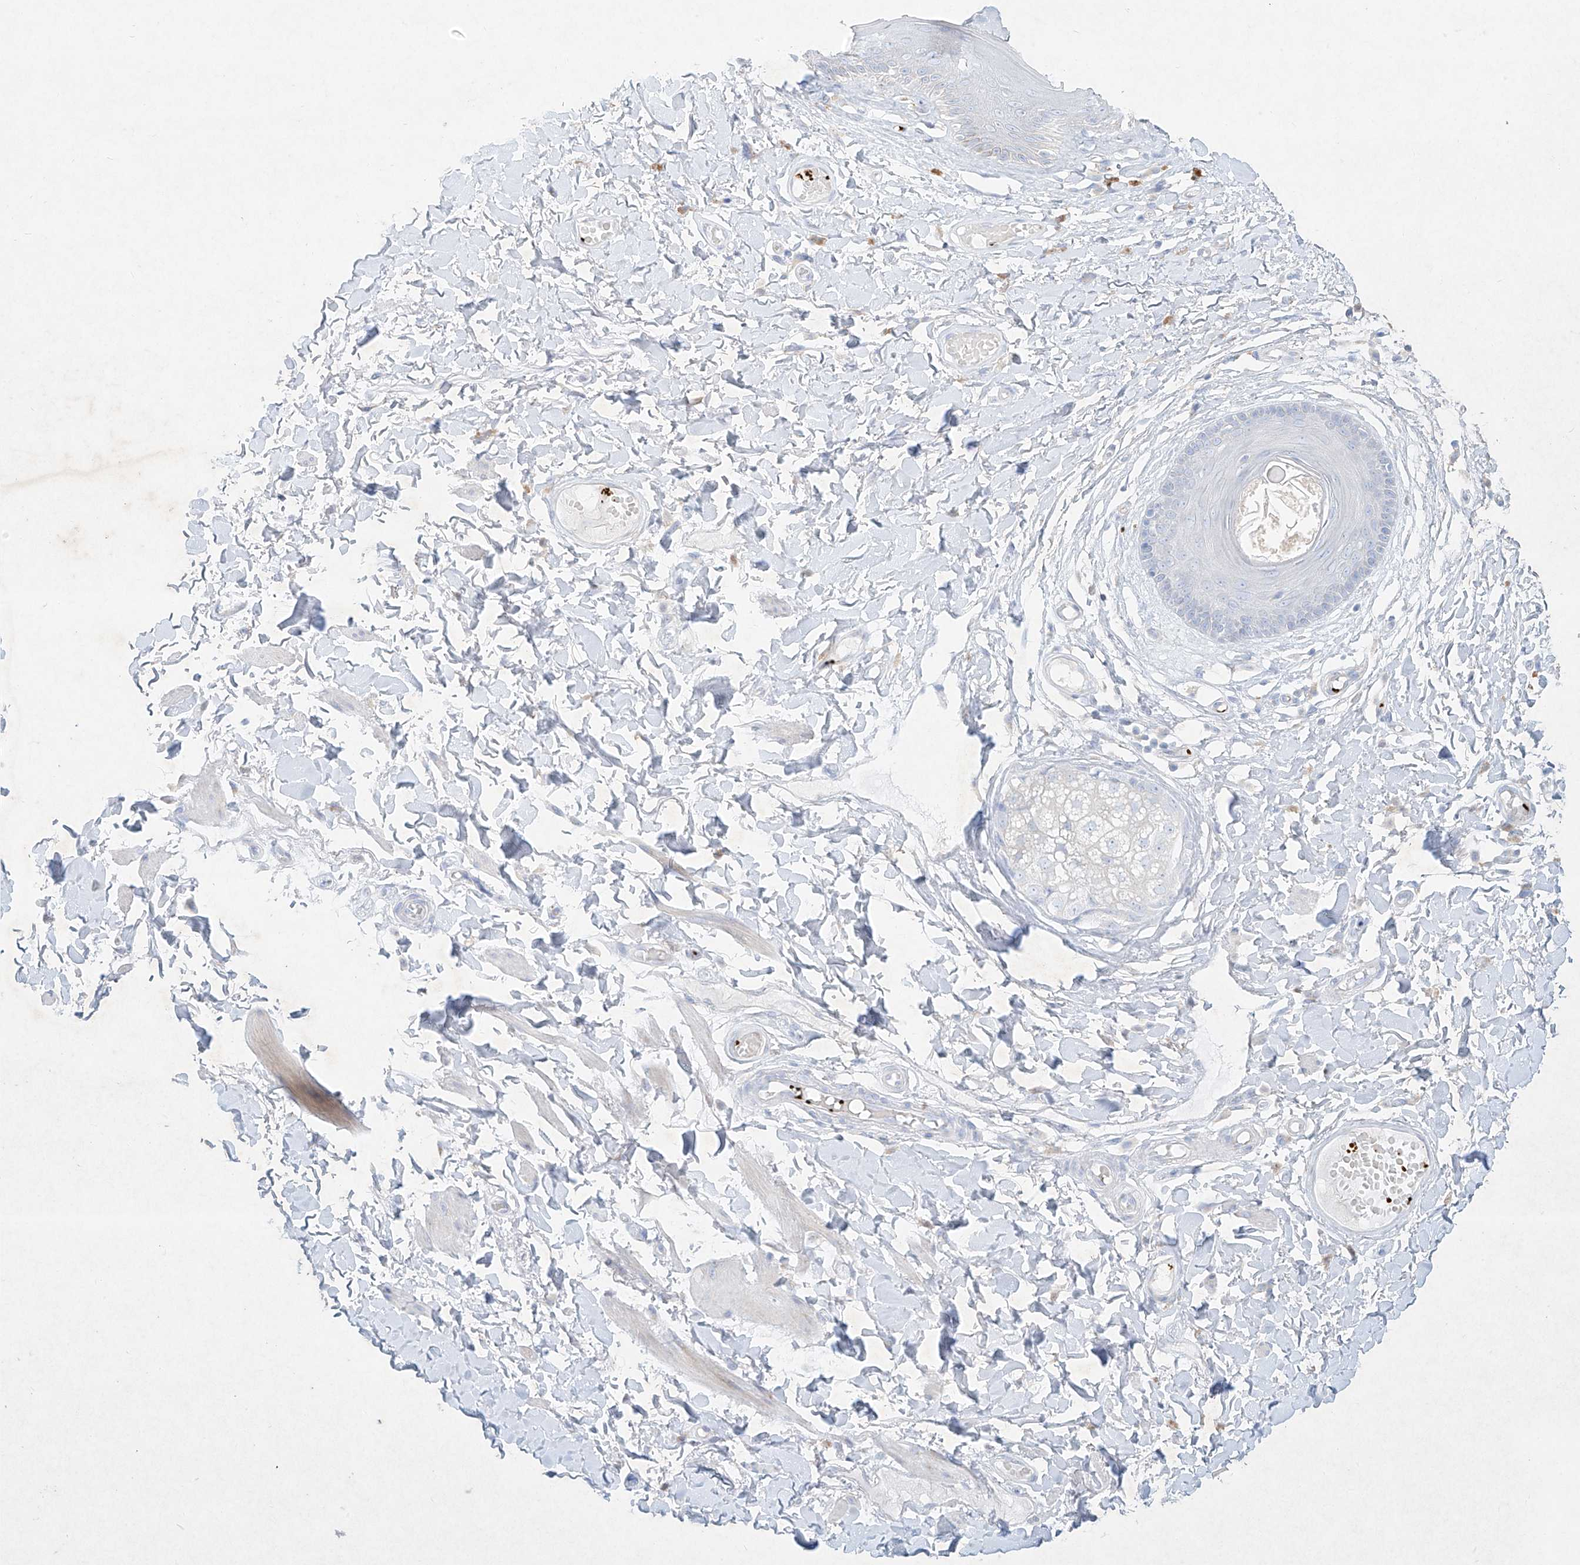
{"staining": {"intensity": "negative", "quantity": "none", "location": "none"}, "tissue": "skin", "cell_type": "Epidermal cells", "image_type": "normal", "snomed": [{"axis": "morphology", "description": "Normal tissue, NOS"}, {"axis": "topography", "description": "Vulva"}], "caption": "High power microscopy photomicrograph of an IHC image of unremarkable skin, revealing no significant positivity in epidermal cells.", "gene": "PLEK", "patient": {"sex": "female", "age": 73}}